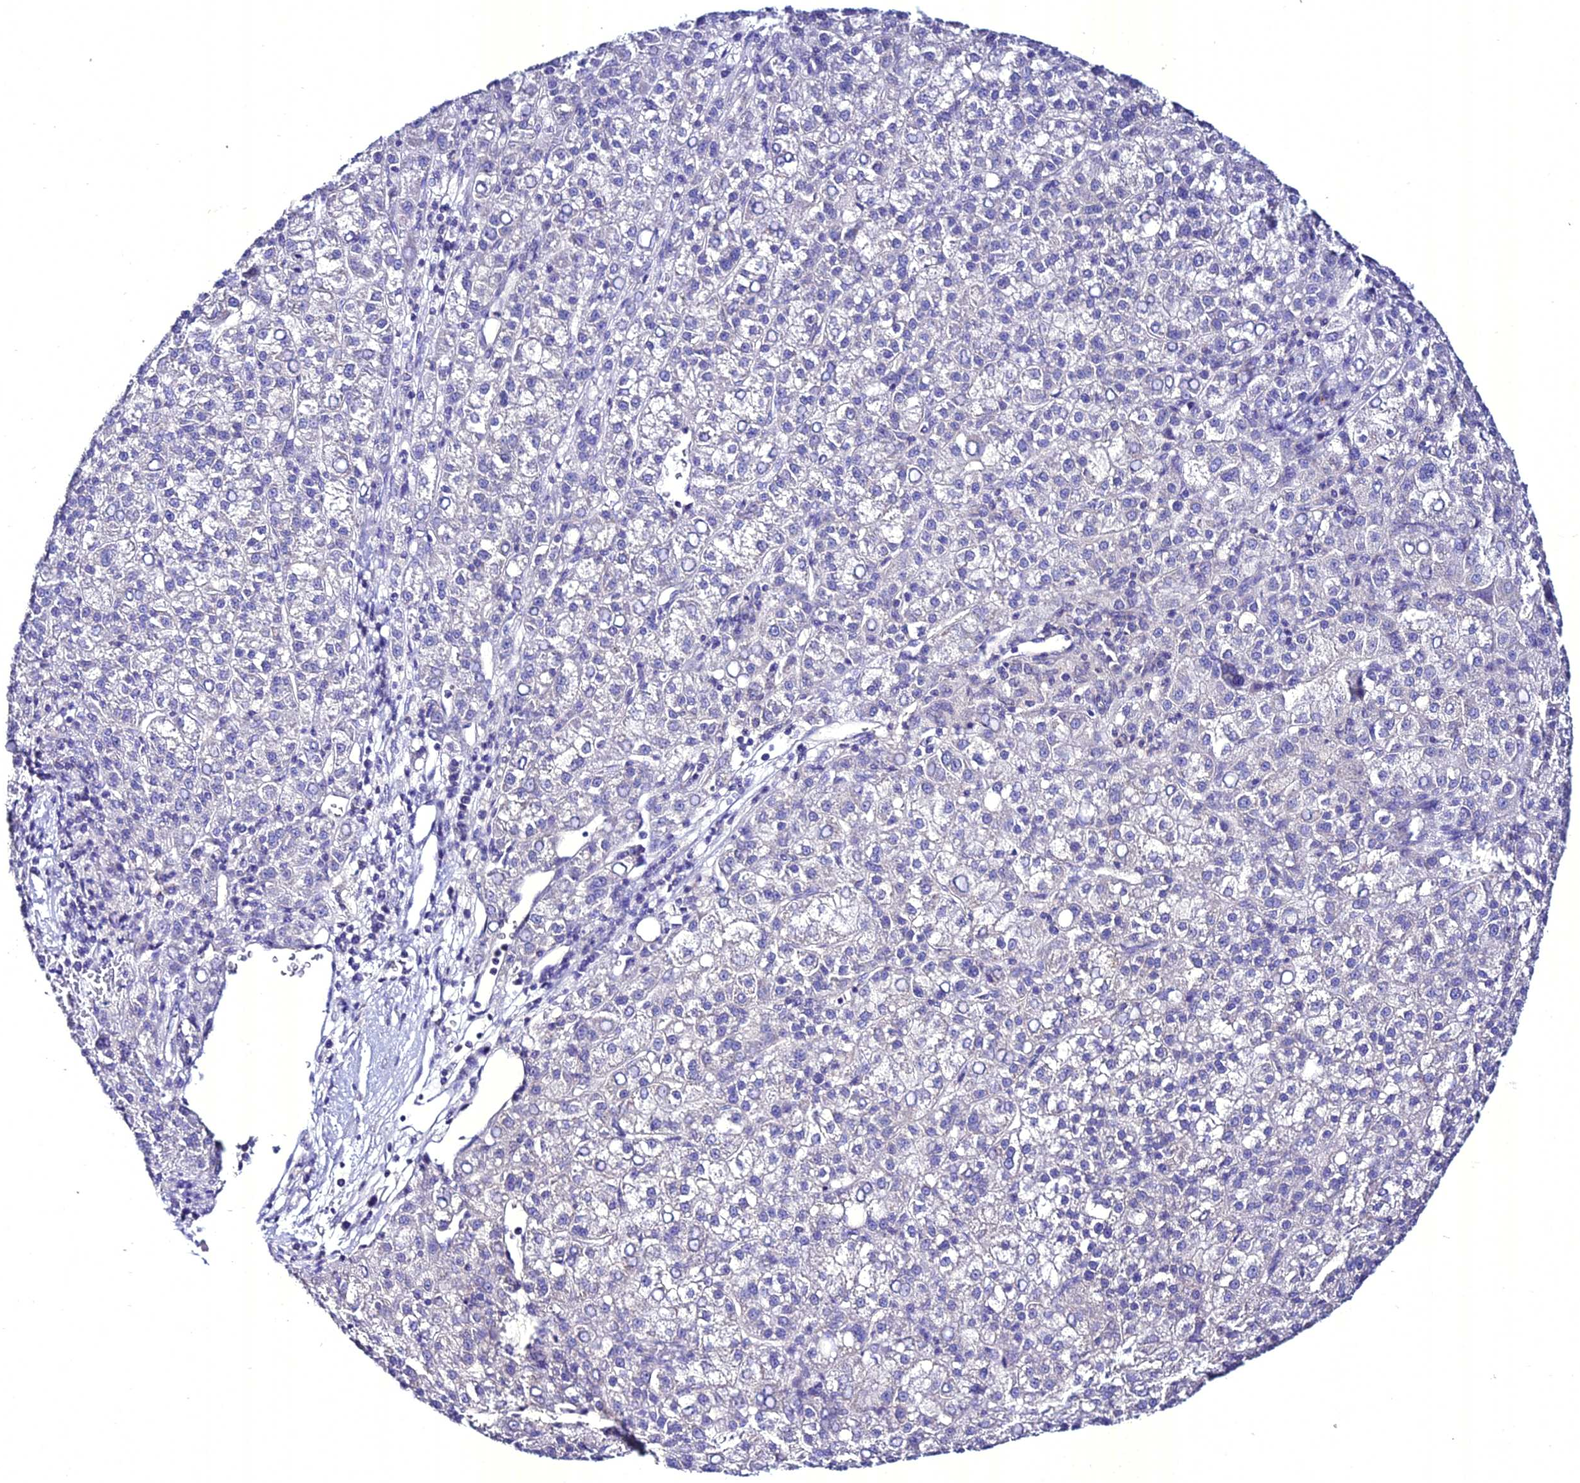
{"staining": {"intensity": "negative", "quantity": "none", "location": "none"}, "tissue": "liver cancer", "cell_type": "Tumor cells", "image_type": "cancer", "snomed": [{"axis": "morphology", "description": "Carcinoma, Hepatocellular, NOS"}, {"axis": "topography", "description": "Liver"}], "caption": "Tumor cells are negative for protein expression in human liver hepatocellular carcinoma. (Brightfield microscopy of DAB (3,3'-diaminobenzidine) immunohistochemistry (IHC) at high magnification).", "gene": "ATG16L2", "patient": {"sex": "female", "age": 58}}